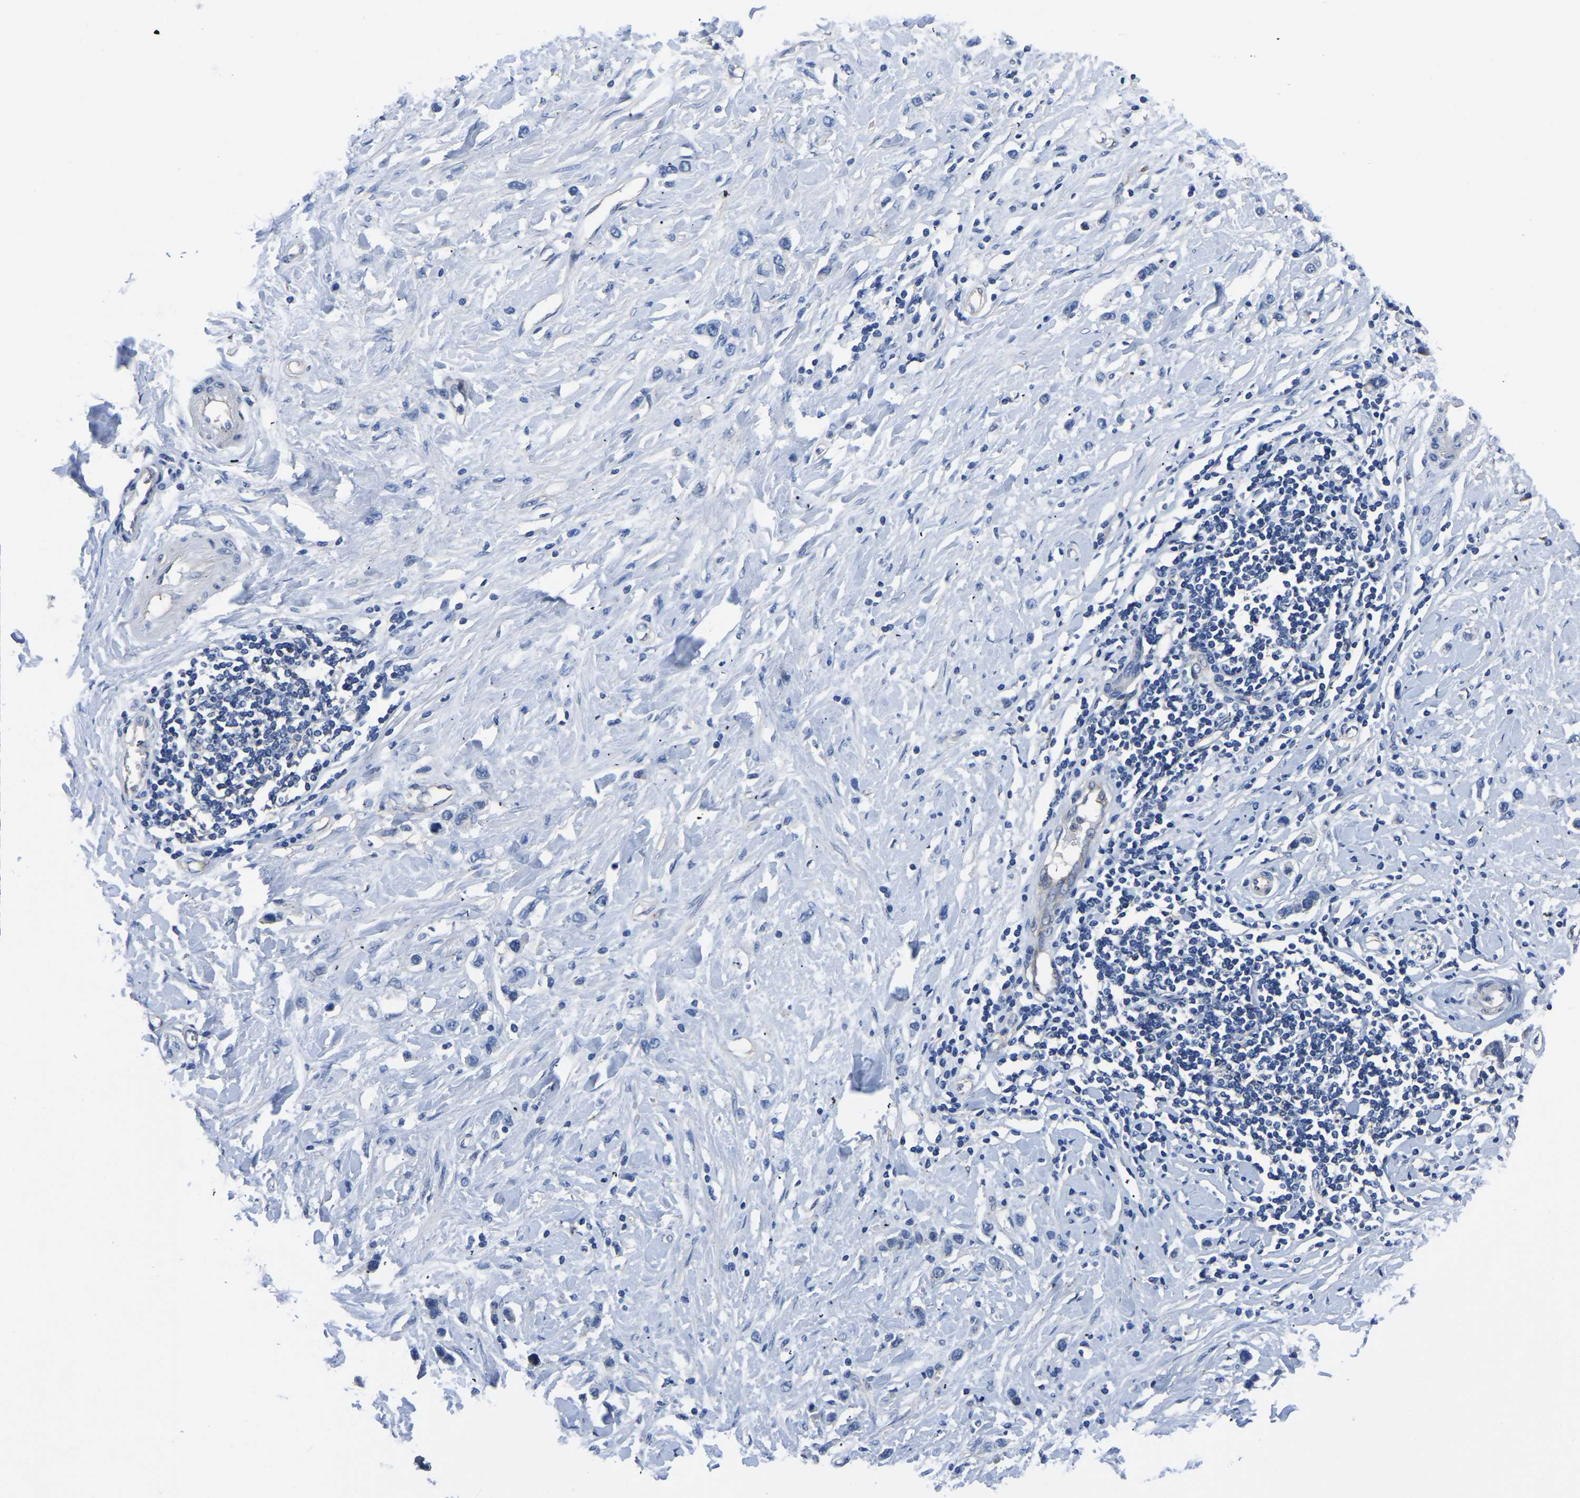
{"staining": {"intensity": "negative", "quantity": "none", "location": "none"}, "tissue": "stomach cancer", "cell_type": "Tumor cells", "image_type": "cancer", "snomed": [{"axis": "morphology", "description": "Adenocarcinoma, NOS"}, {"axis": "topography", "description": "Stomach"}], "caption": "Tumor cells show no significant staining in stomach adenocarcinoma.", "gene": "TFG", "patient": {"sex": "female", "age": 65}}